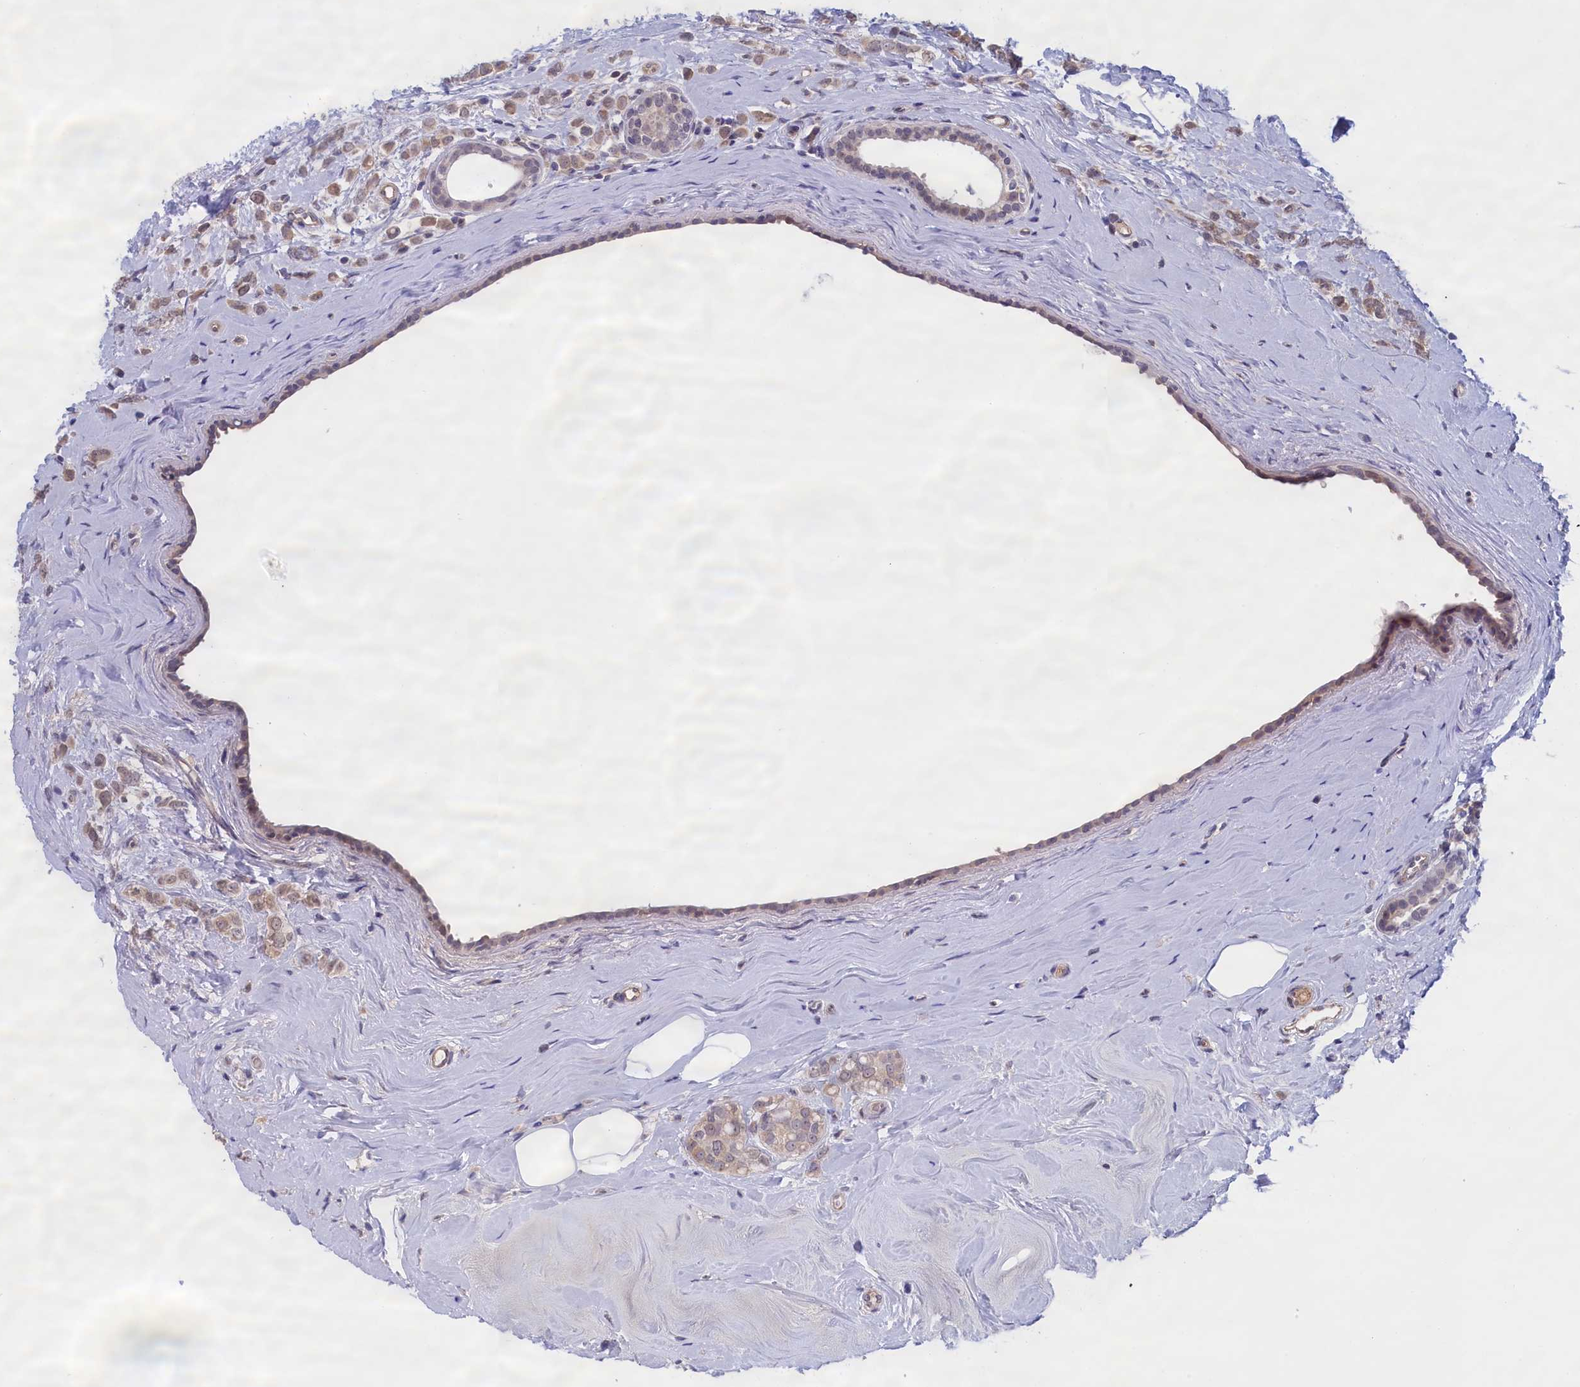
{"staining": {"intensity": "weak", "quantity": ">75%", "location": "cytoplasmic/membranous"}, "tissue": "breast cancer", "cell_type": "Tumor cells", "image_type": "cancer", "snomed": [{"axis": "morphology", "description": "Lobular carcinoma"}, {"axis": "topography", "description": "Breast"}], "caption": "DAB immunohistochemical staining of breast cancer shows weak cytoplasmic/membranous protein positivity in about >75% of tumor cells.", "gene": "IGFALS", "patient": {"sex": "female", "age": 47}}